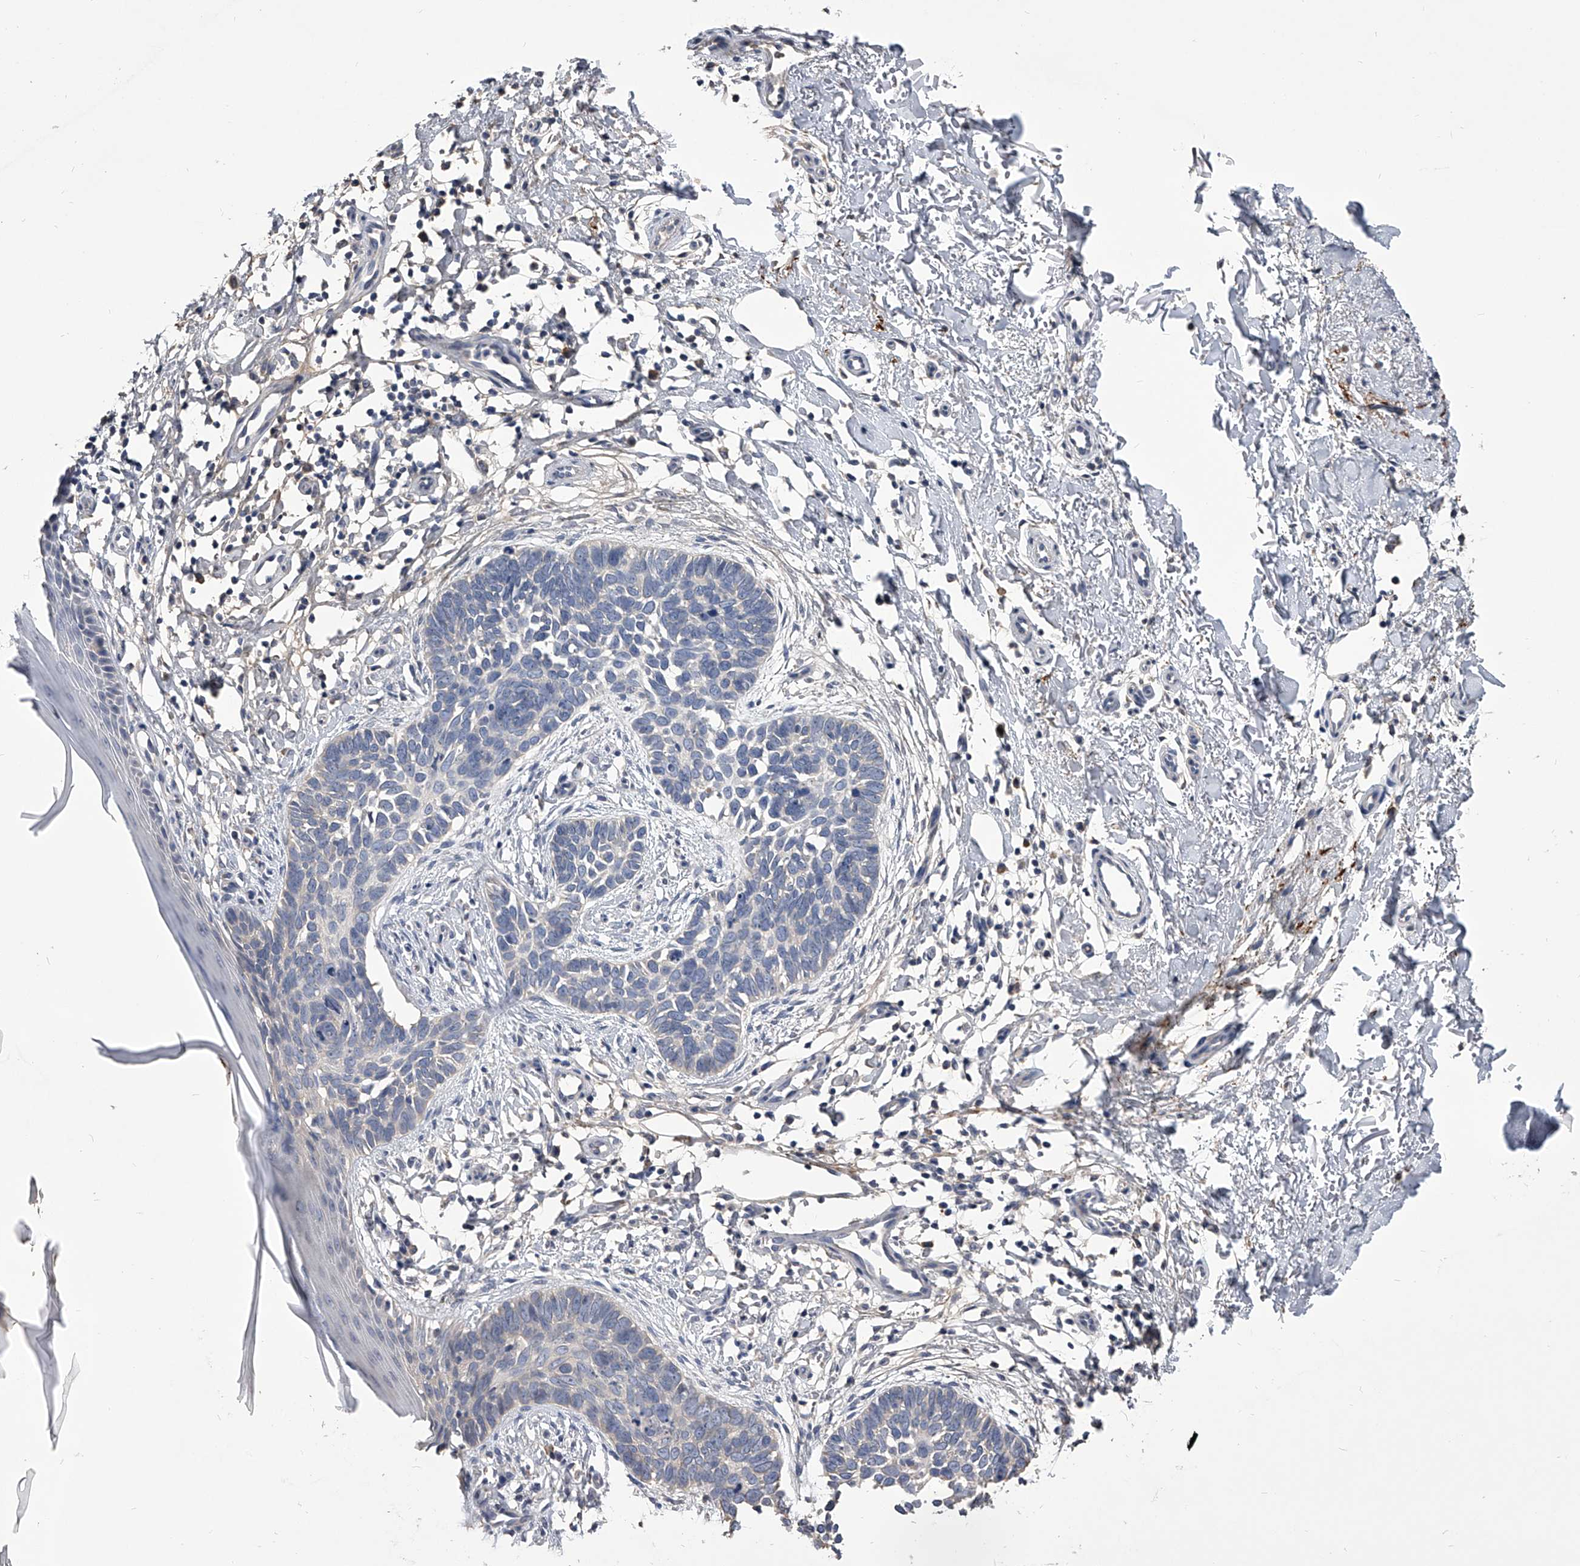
{"staining": {"intensity": "negative", "quantity": "none", "location": "none"}, "tissue": "skin cancer", "cell_type": "Tumor cells", "image_type": "cancer", "snomed": [{"axis": "morphology", "description": "Normal tissue, NOS"}, {"axis": "morphology", "description": "Basal cell carcinoma"}, {"axis": "topography", "description": "Skin"}], "caption": "High power microscopy photomicrograph of an IHC image of skin cancer (basal cell carcinoma), revealing no significant positivity in tumor cells.", "gene": "MDN1", "patient": {"sex": "male", "age": 77}}